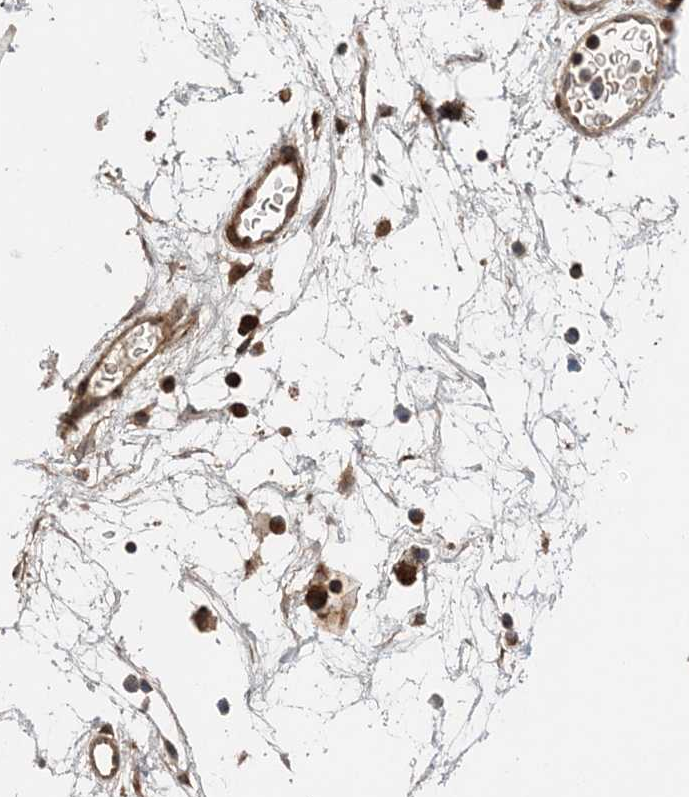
{"staining": {"intensity": "strong", "quantity": ">75%", "location": "cytoplasmic/membranous,nuclear"}, "tissue": "nasopharynx", "cell_type": "Respiratory epithelial cells", "image_type": "normal", "snomed": [{"axis": "morphology", "description": "Normal tissue, NOS"}, {"axis": "morphology", "description": "Inflammation, NOS"}, {"axis": "morphology", "description": "Malignant melanoma, Metastatic site"}, {"axis": "topography", "description": "Nasopharynx"}], "caption": "This is an image of immunohistochemistry (IHC) staining of normal nasopharynx, which shows strong staining in the cytoplasmic/membranous,nuclear of respiratory epithelial cells.", "gene": "UBTD2", "patient": {"sex": "male", "age": 70}}